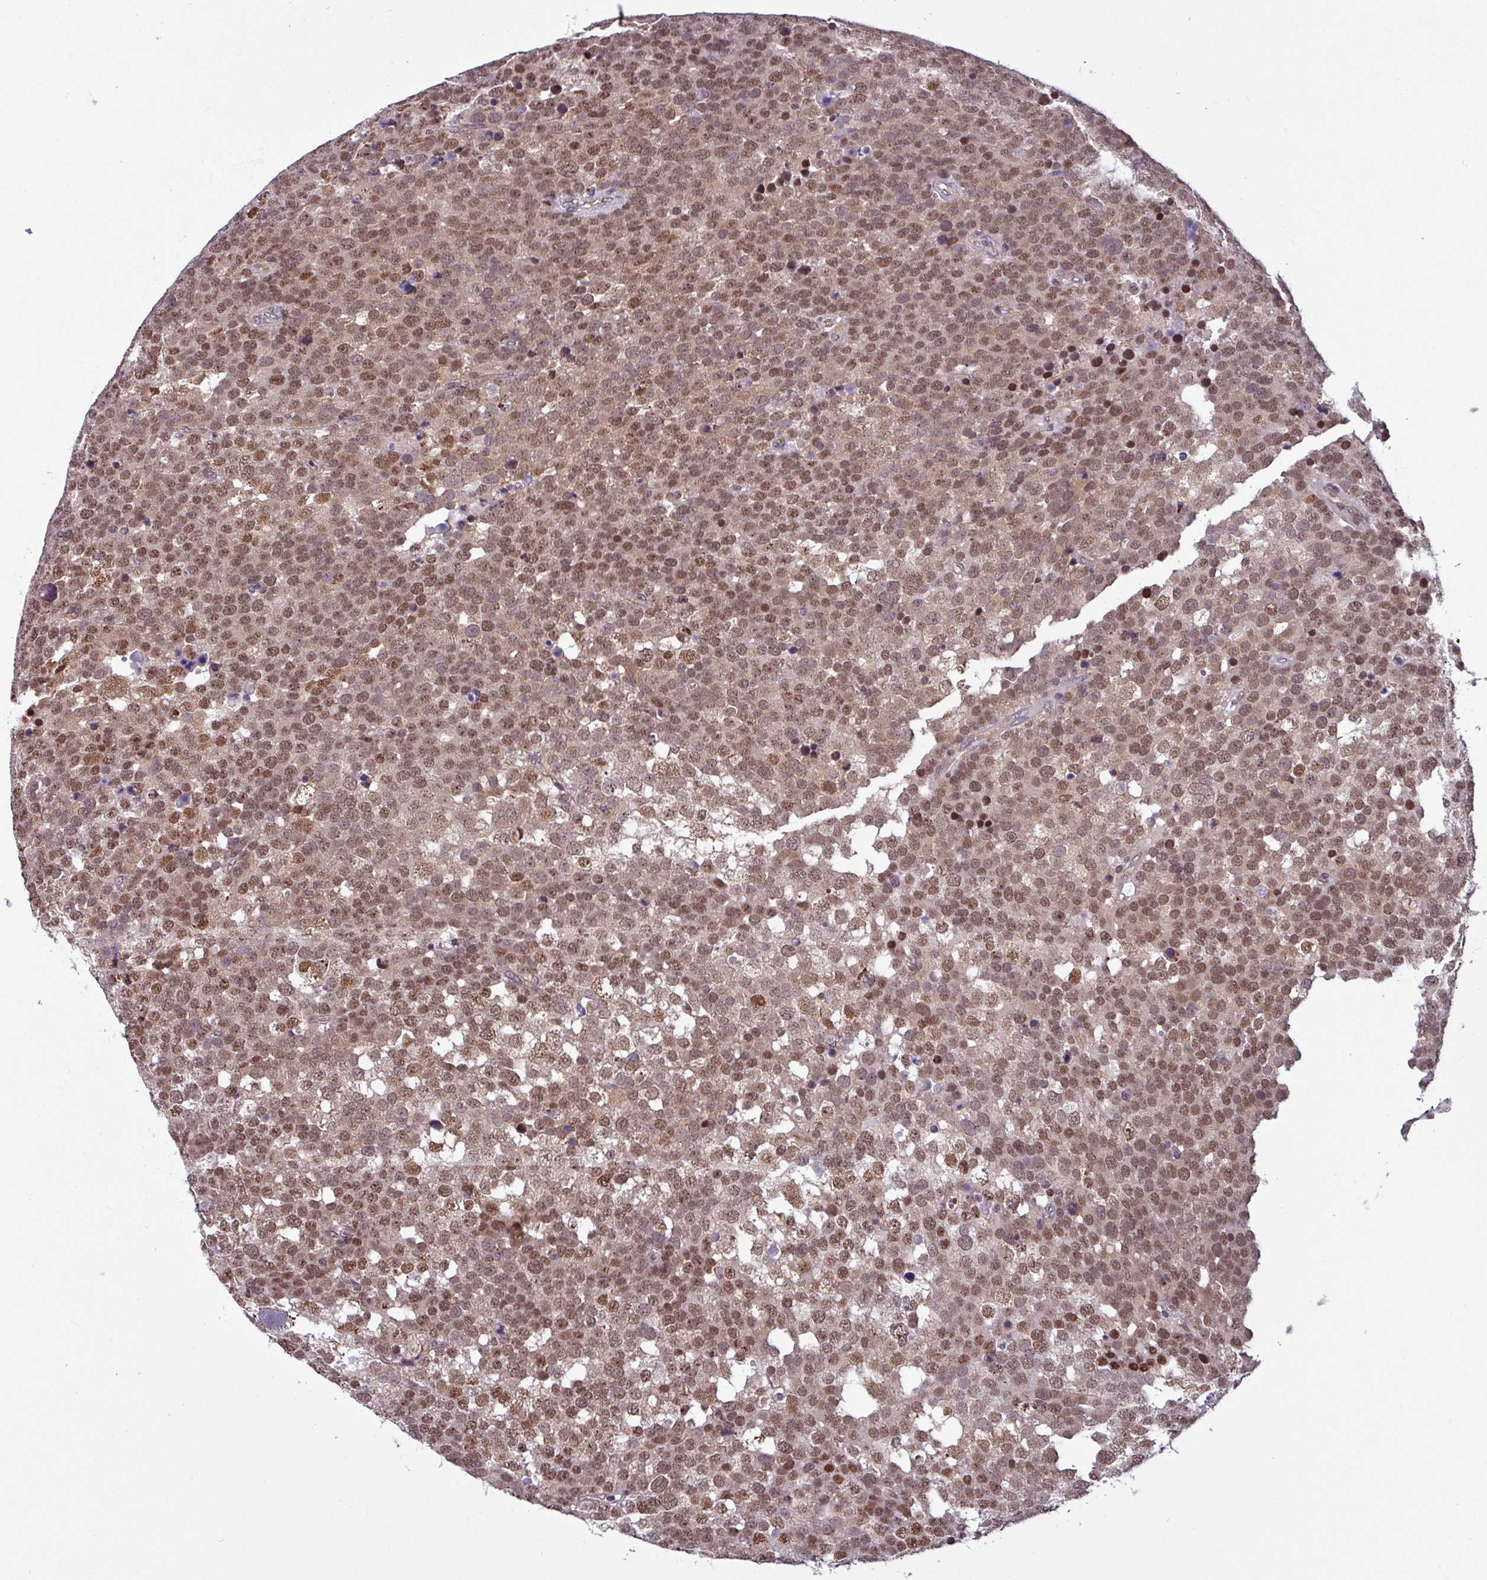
{"staining": {"intensity": "moderate", "quantity": ">75%", "location": "cytoplasmic/membranous,nuclear"}, "tissue": "testis cancer", "cell_type": "Tumor cells", "image_type": "cancer", "snomed": [{"axis": "morphology", "description": "Seminoma, NOS"}, {"axis": "topography", "description": "Testis"}], "caption": "An immunohistochemistry (IHC) histopathology image of tumor tissue is shown. Protein staining in brown labels moderate cytoplasmic/membranous and nuclear positivity in testis cancer (seminoma) within tumor cells. The staining was performed using DAB, with brown indicating positive protein expression. Nuclei are stained blue with hematoxylin.", "gene": "NPFFR1", "patient": {"sex": "male", "age": 71}}